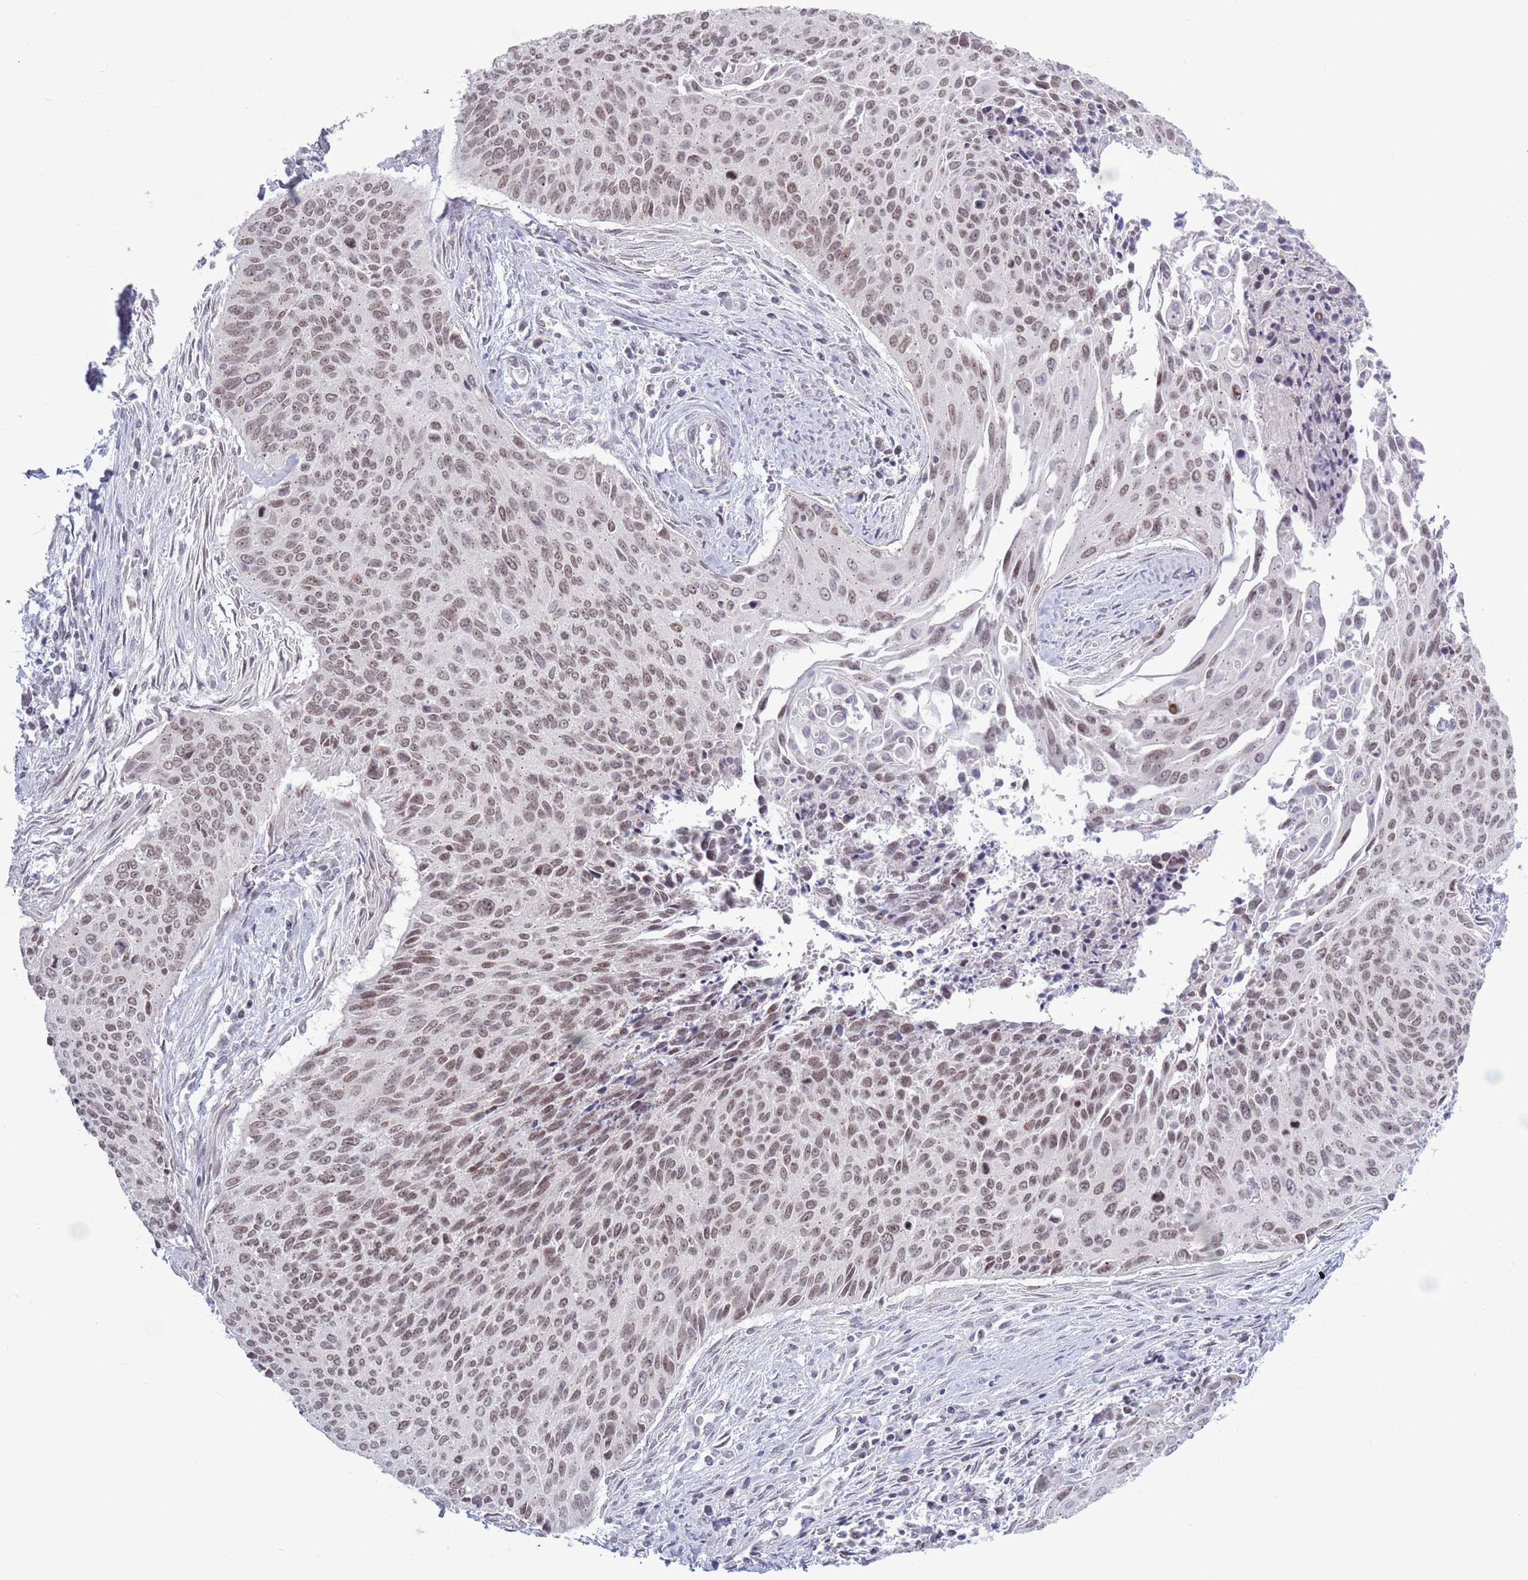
{"staining": {"intensity": "moderate", "quantity": "<25%", "location": "nuclear"}, "tissue": "cervical cancer", "cell_type": "Tumor cells", "image_type": "cancer", "snomed": [{"axis": "morphology", "description": "Squamous cell carcinoma, NOS"}, {"axis": "topography", "description": "Cervix"}], "caption": "Human cervical cancer (squamous cell carcinoma) stained with a brown dye demonstrates moderate nuclear positive expression in about <25% of tumor cells.", "gene": "MRPL34", "patient": {"sex": "female", "age": 55}}